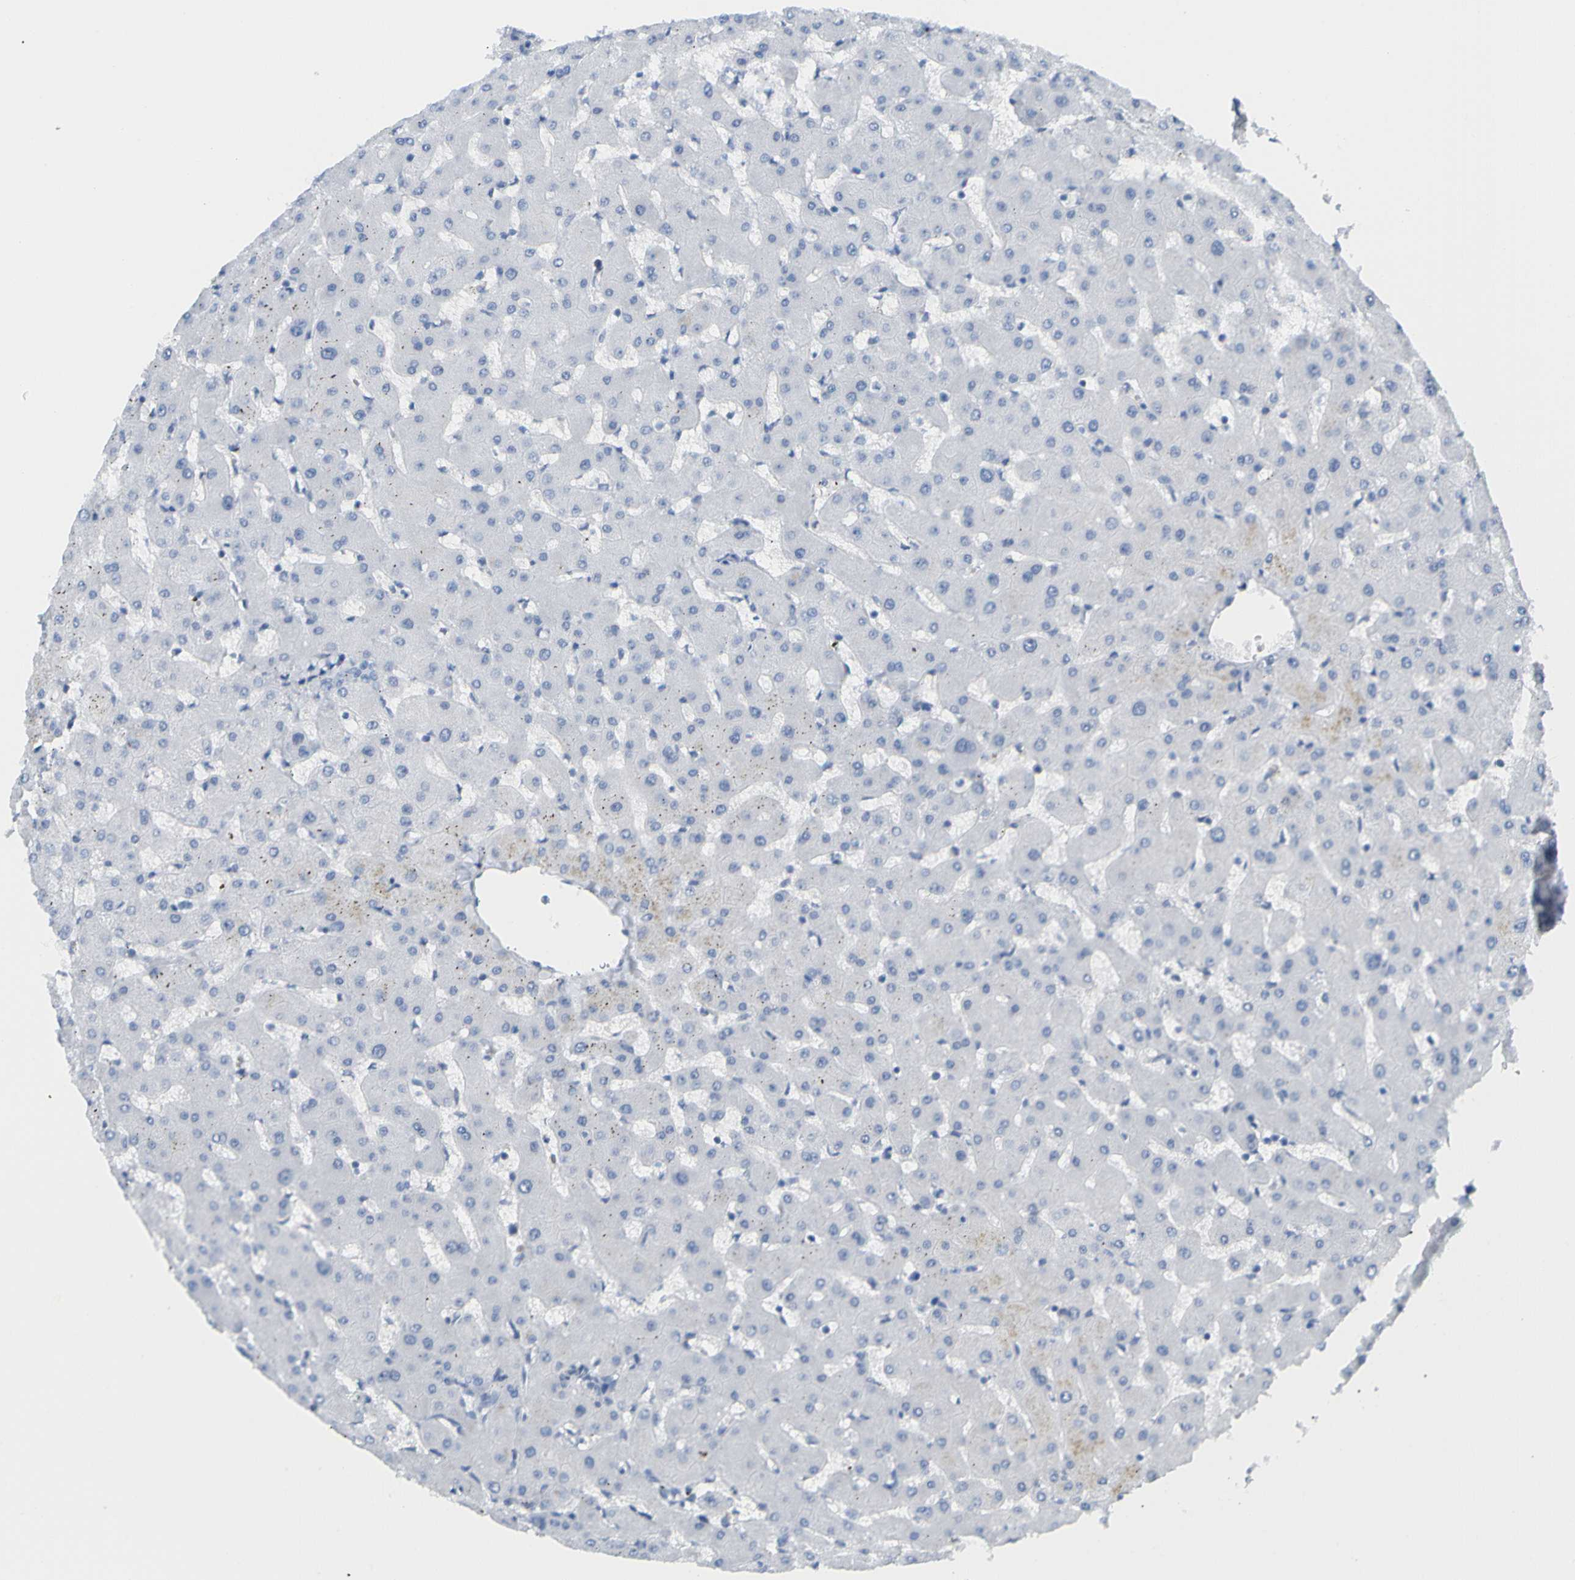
{"staining": {"intensity": "negative", "quantity": "none", "location": "none"}, "tissue": "liver", "cell_type": "Cholangiocytes", "image_type": "normal", "snomed": [{"axis": "morphology", "description": "Normal tissue, NOS"}, {"axis": "topography", "description": "Liver"}], "caption": "This is a photomicrograph of IHC staining of normal liver, which shows no expression in cholangiocytes. (DAB (3,3'-diaminobenzidine) immunohistochemistry (IHC), high magnification).", "gene": "OPN1SW", "patient": {"sex": "female", "age": 63}}